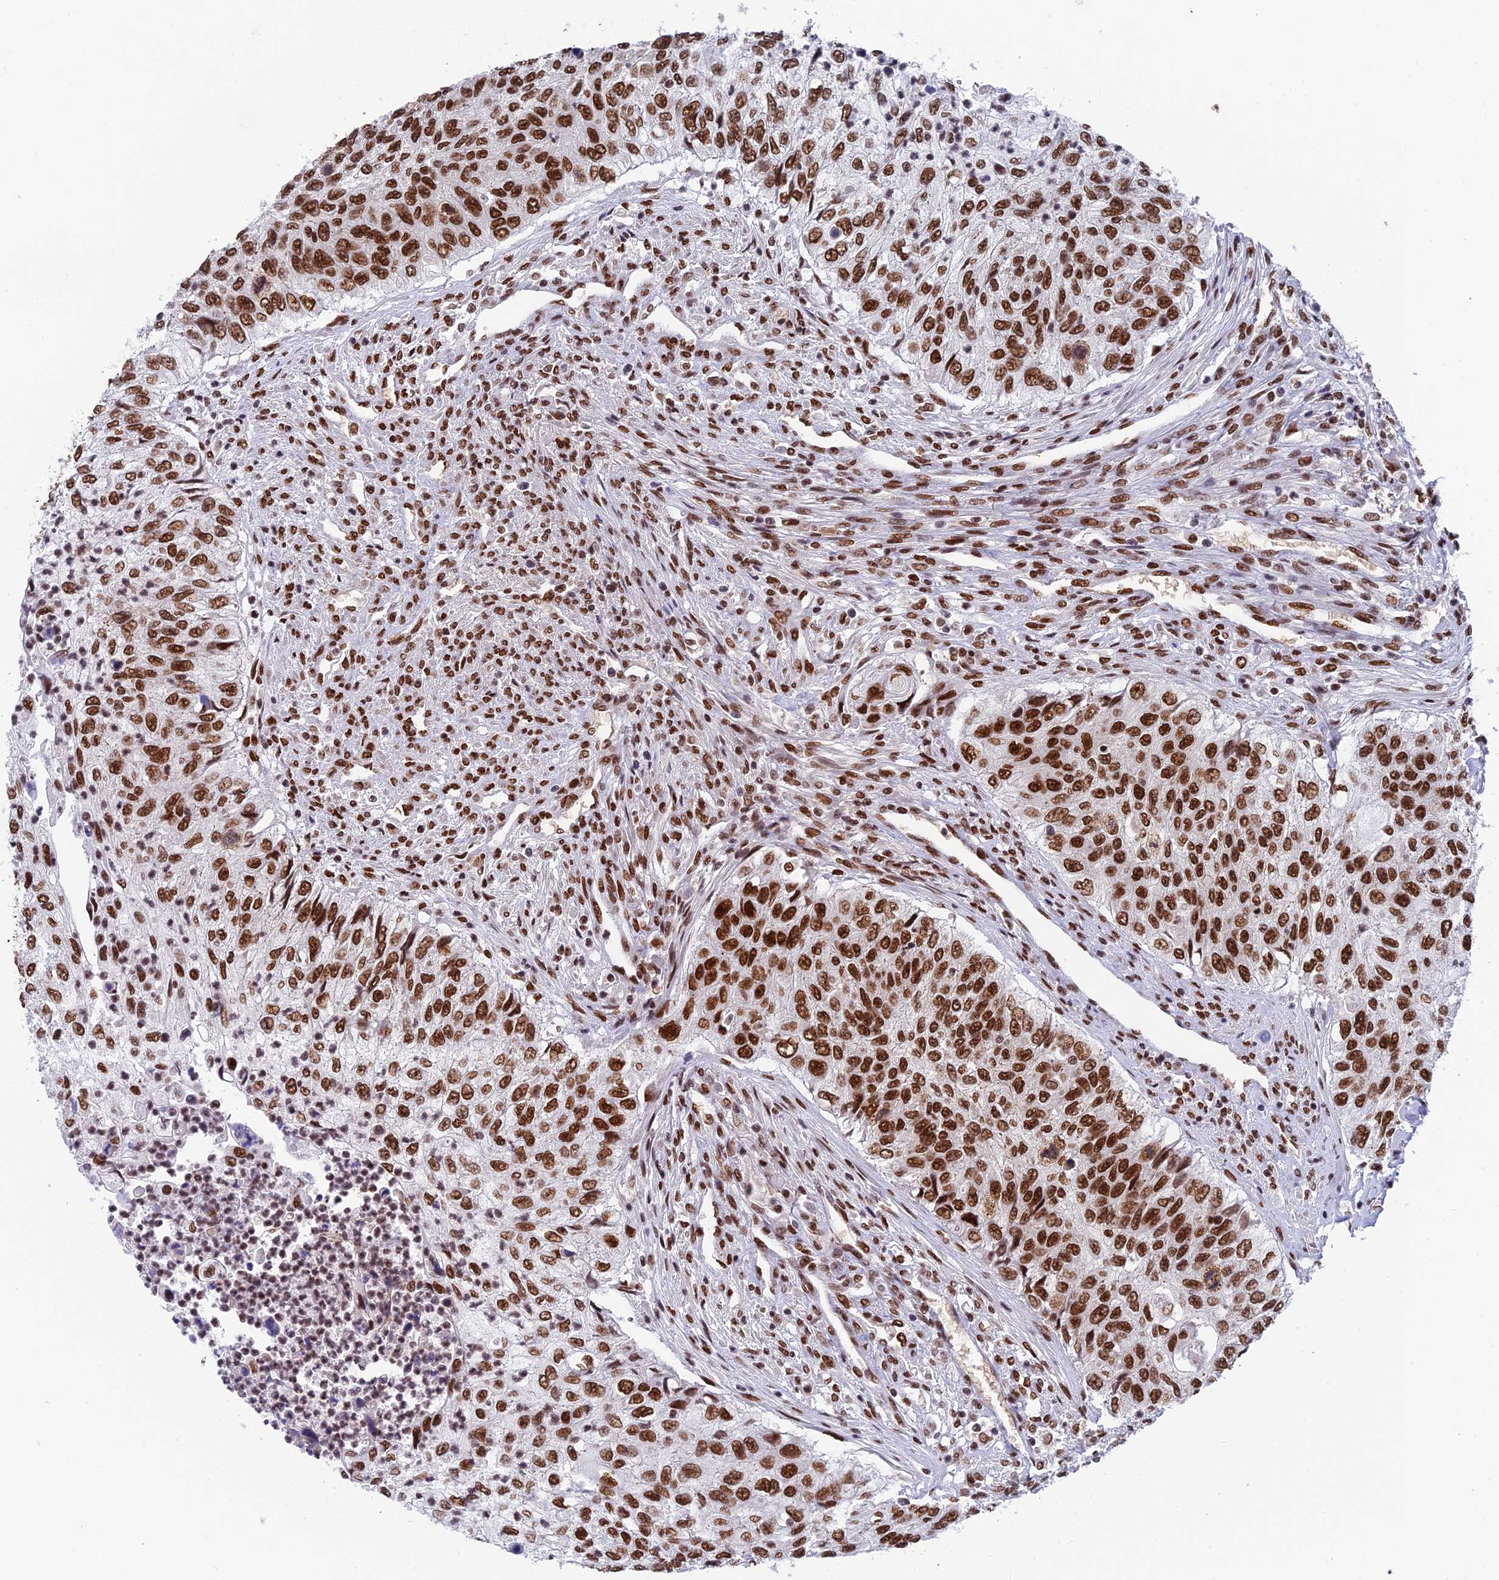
{"staining": {"intensity": "strong", "quantity": ">75%", "location": "nuclear"}, "tissue": "urothelial cancer", "cell_type": "Tumor cells", "image_type": "cancer", "snomed": [{"axis": "morphology", "description": "Urothelial carcinoma, High grade"}, {"axis": "topography", "description": "Urinary bladder"}], "caption": "The micrograph shows a brown stain indicating the presence of a protein in the nuclear of tumor cells in urothelial carcinoma (high-grade).", "gene": "EEF1AKMT3", "patient": {"sex": "female", "age": 60}}